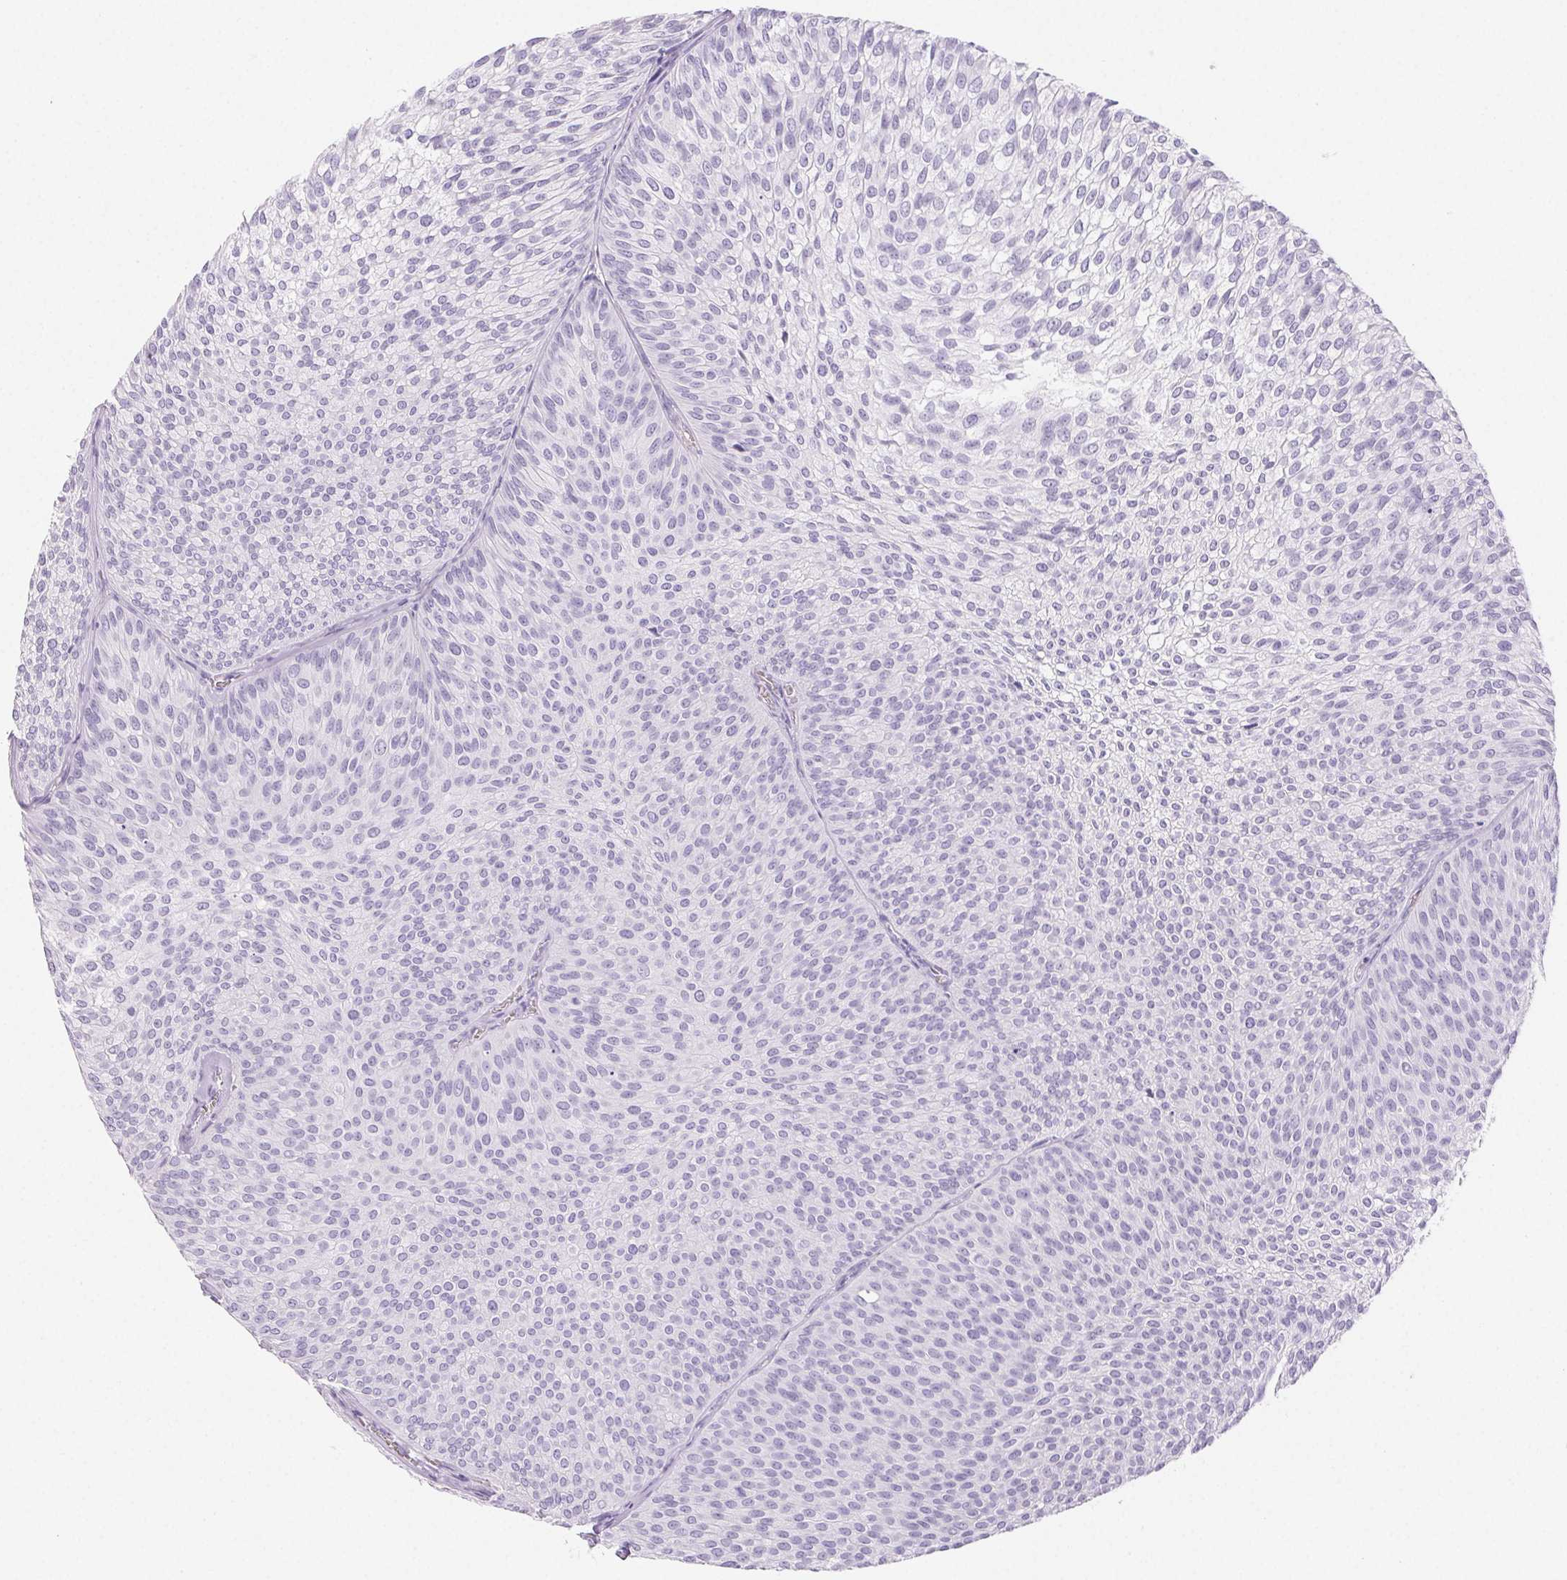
{"staining": {"intensity": "negative", "quantity": "none", "location": "none"}, "tissue": "urothelial cancer", "cell_type": "Tumor cells", "image_type": "cancer", "snomed": [{"axis": "morphology", "description": "Urothelial carcinoma, Low grade"}, {"axis": "topography", "description": "Urinary bladder"}], "caption": "IHC histopathology image of human urothelial cancer stained for a protein (brown), which shows no staining in tumor cells.", "gene": "PADI4", "patient": {"sex": "male", "age": 91}}